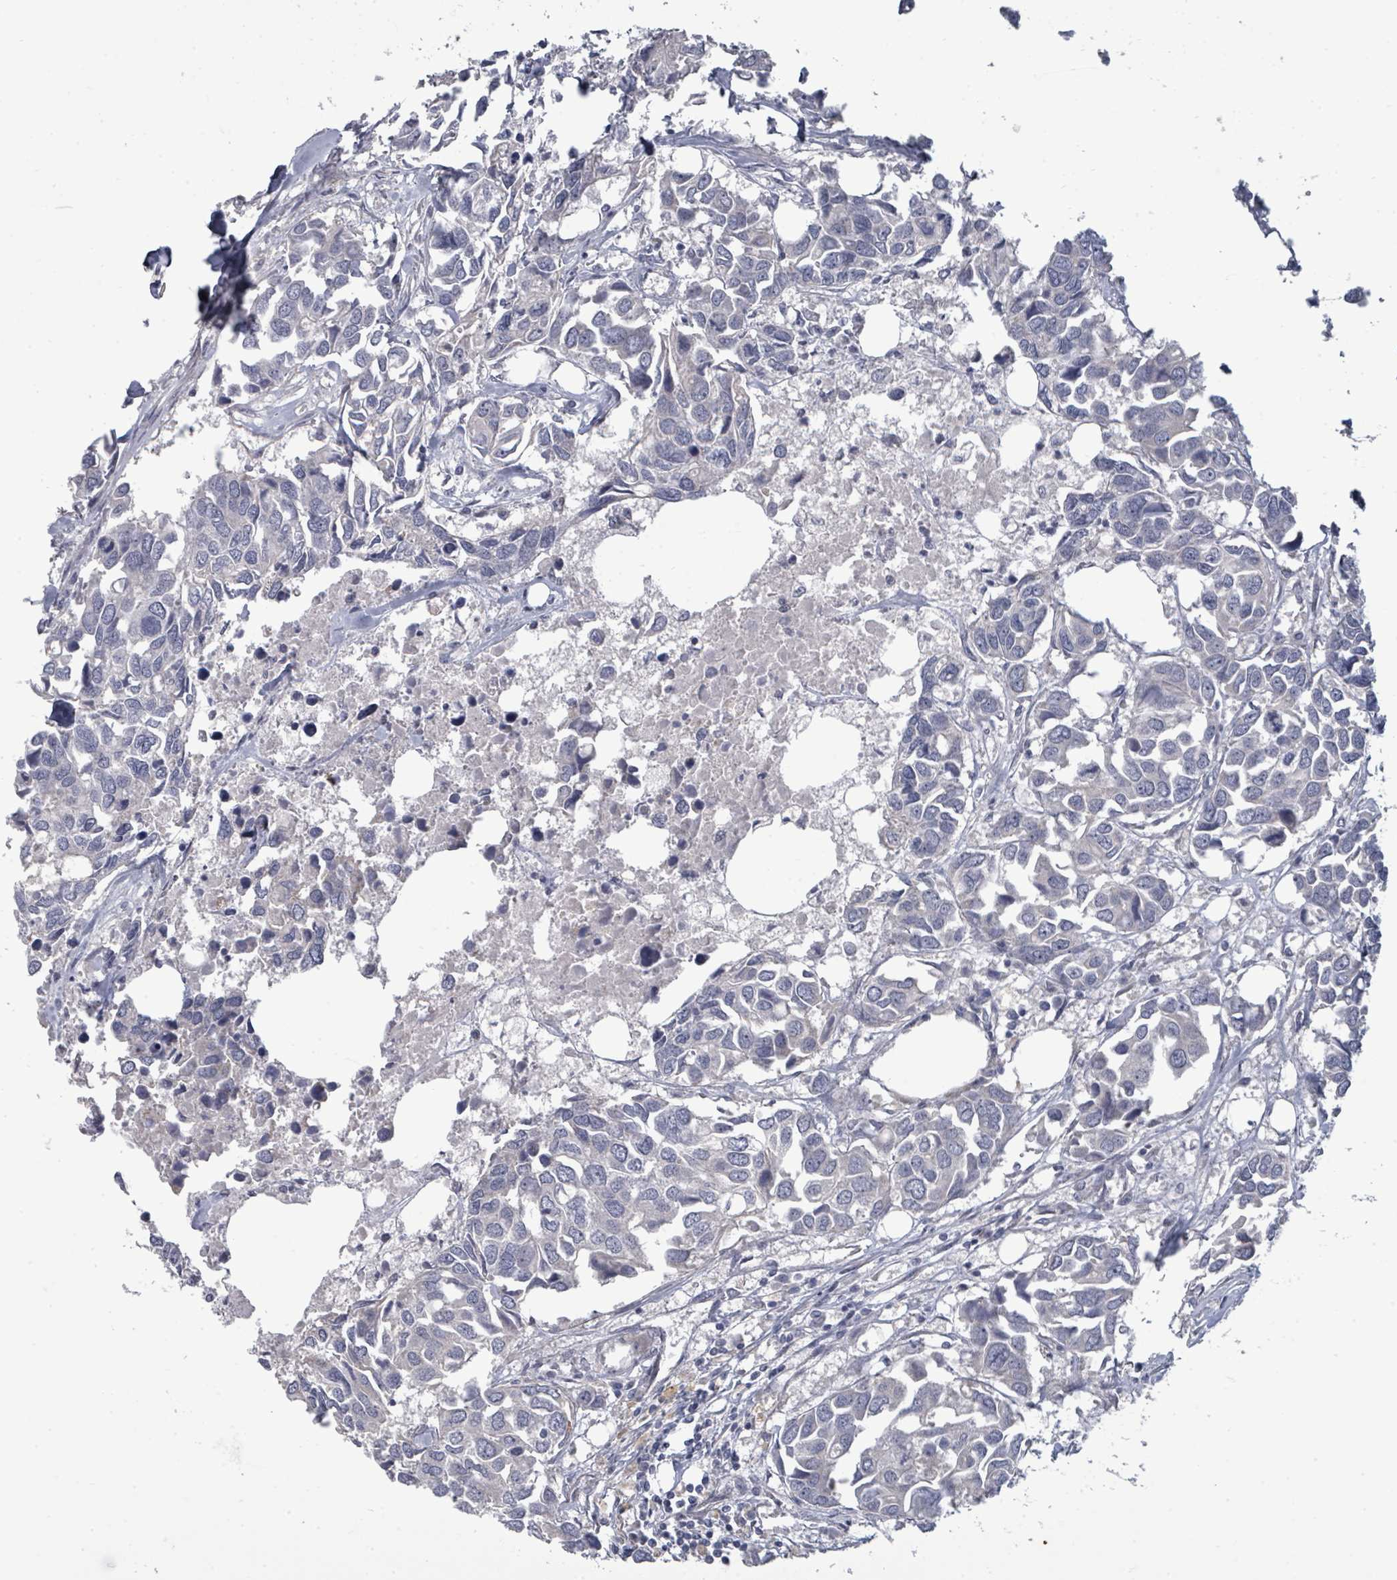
{"staining": {"intensity": "negative", "quantity": "none", "location": "none"}, "tissue": "breast cancer", "cell_type": "Tumor cells", "image_type": "cancer", "snomed": [{"axis": "morphology", "description": "Duct carcinoma"}, {"axis": "topography", "description": "Breast"}], "caption": "High magnification brightfield microscopy of breast cancer stained with DAB (3,3'-diaminobenzidine) (brown) and counterstained with hematoxylin (blue): tumor cells show no significant expression.", "gene": "ASB12", "patient": {"sex": "female", "age": 83}}